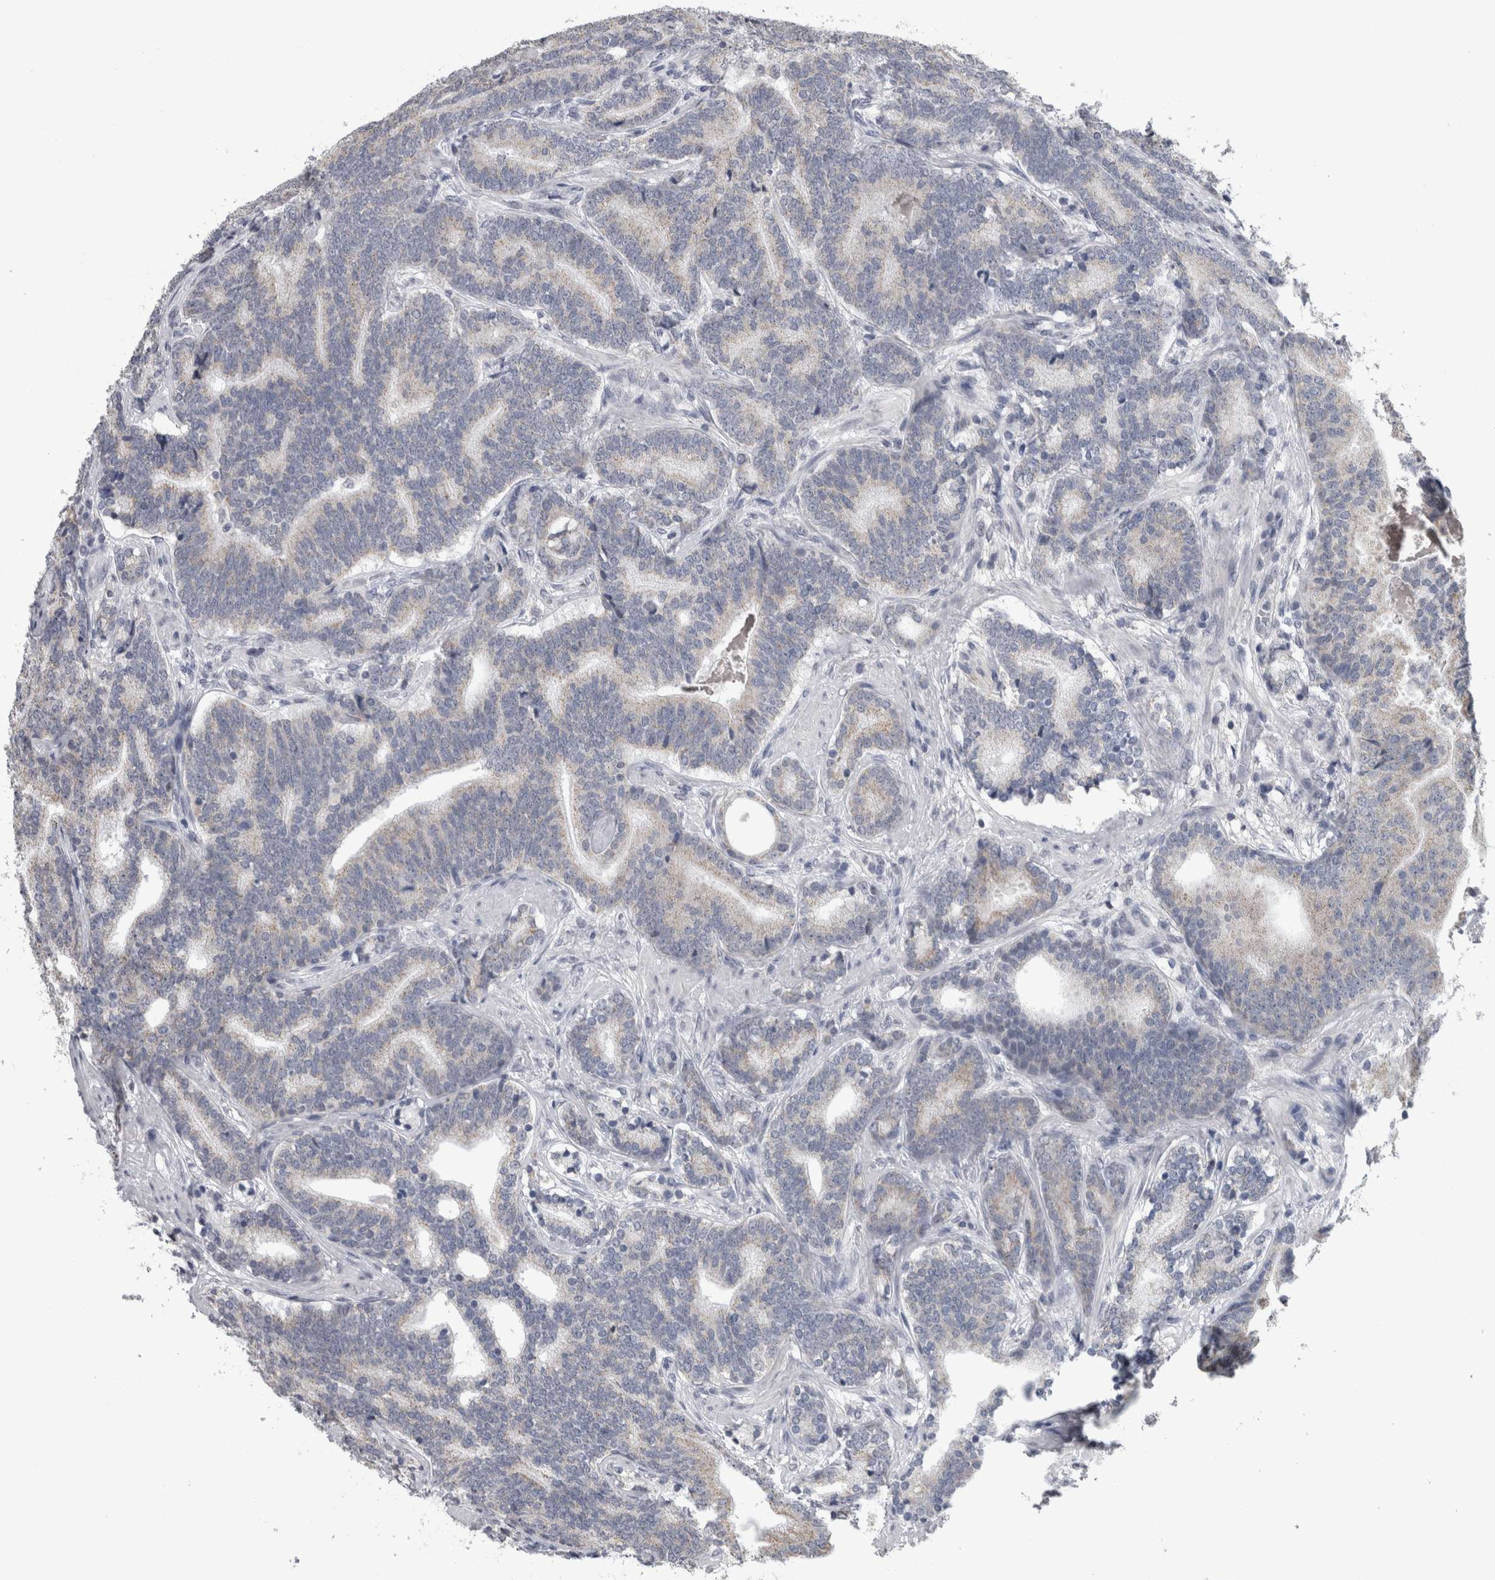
{"staining": {"intensity": "negative", "quantity": "none", "location": "none"}, "tissue": "prostate cancer", "cell_type": "Tumor cells", "image_type": "cancer", "snomed": [{"axis": "morphology", "description": "Adenocarcinoma, High grade"}, {"axis": "topography", "description": "Prostate"}], "caption": "The micrograph displays no significant staining in tumor cells of prostate cancer (adenocarcinoma (high-grade)).", "gene": "OR2K2", "patient": {"sex": "male", "age": 55}}